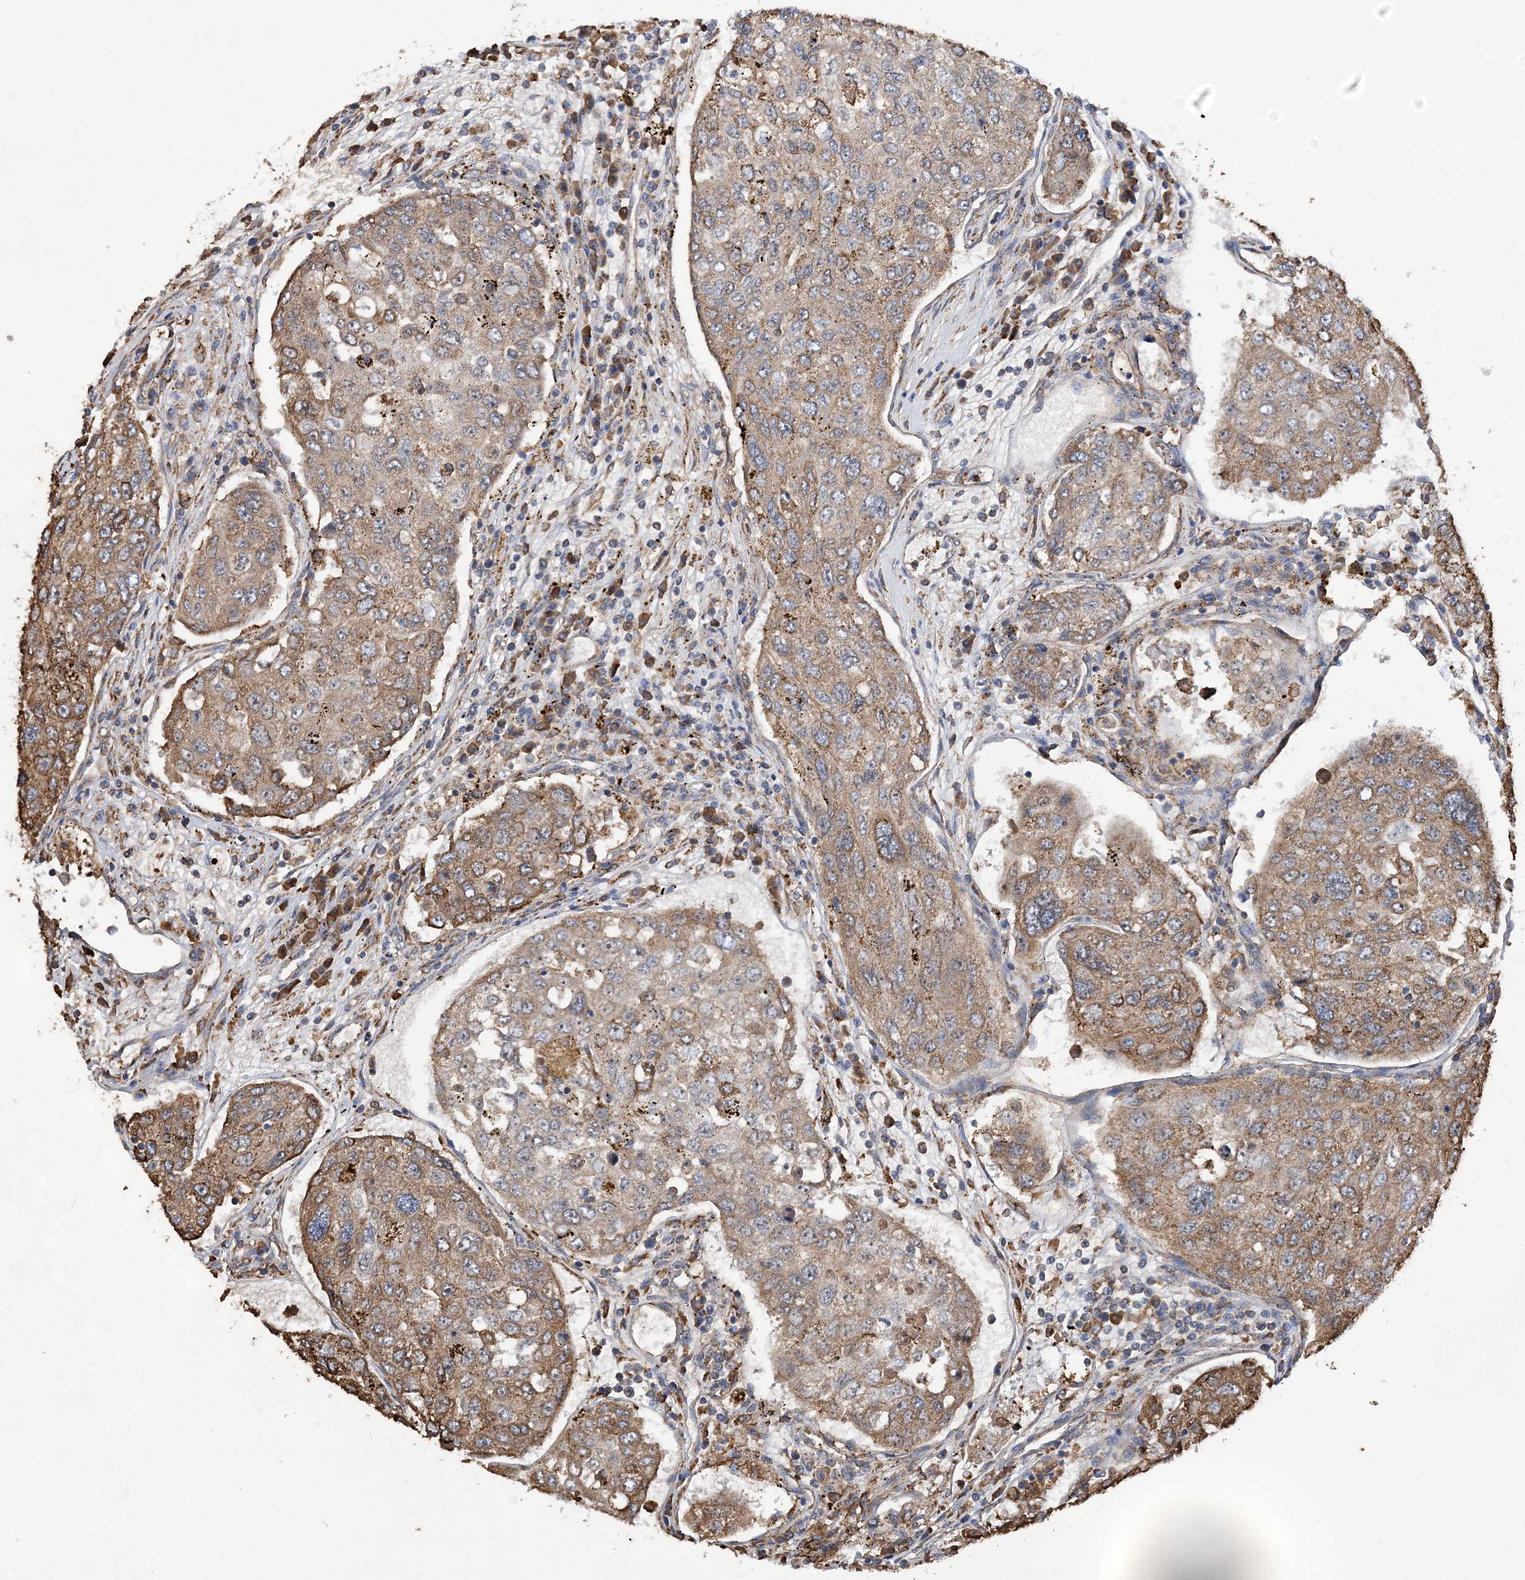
{"staining": {"intensity": "moderate", "quantity": ">75%", "location": "cytoplasmic/membranous"}, "tissue": "urothelial cancer", "cell_type": "Tumor cells", "image_type": "cancer", "snomed": [{"axis": "morphology", "description": "Urothelial carcinoma, High grade"}, {"axis": "topography", "description": "Lymph node"}, {"axis": "topography", "description": "Urinary bladder"}], "caption": "Protein positivity by IHC reveals moderate cytoplasmic/membranous positivity in approximately >75% of tumor cells in urothelial carcinoma (high-grade).", "gene": "WDR12", "patient": {"sex": "male", "age": 51}}